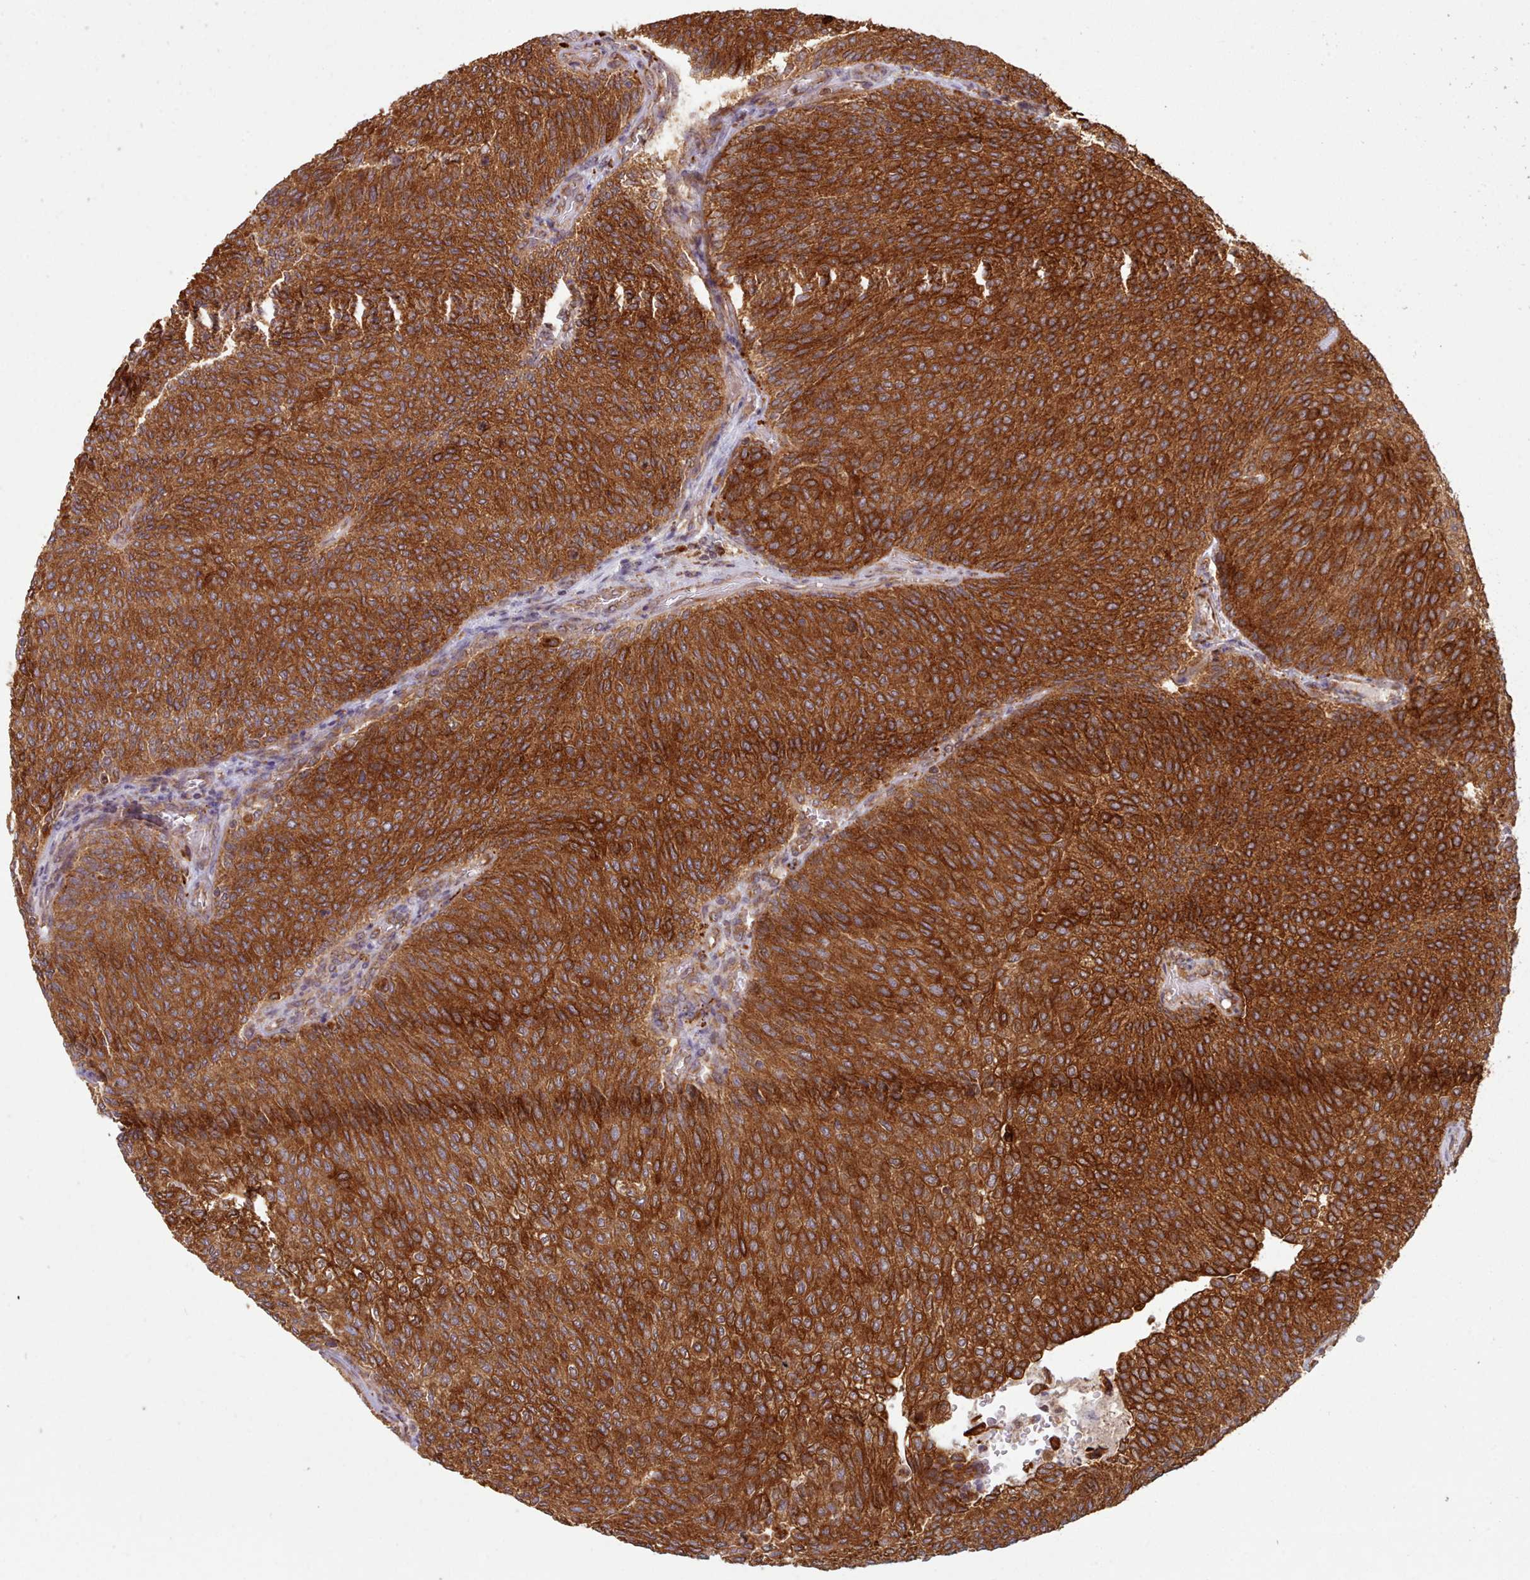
{"staining": {"intensity": "strong", "quantity": ">75%", "location": "cytoplasmic/membranous"}, "tissue": "urothelial cancer", "cell_type": "Tumor cells", "image_type": "cancer", "snomed": [{"axis": "morphology", "description": "Urothelial carcinoma, Low grade"}, {"axis": "topography", "description": "Urinary bladder"}], "caption": "An immunohistochemistry histopathology image of neoplastic tissue is shown. Protein staining in brown highlights strong cytoplasmic/membranous positivity in low-grade urothelial carcinoma within tumor cells. The protein is shown in brown color, while the nuclei are stained blue.", "gene": "CRYBG1", "patient": {"sex": "female", "age": 79}}